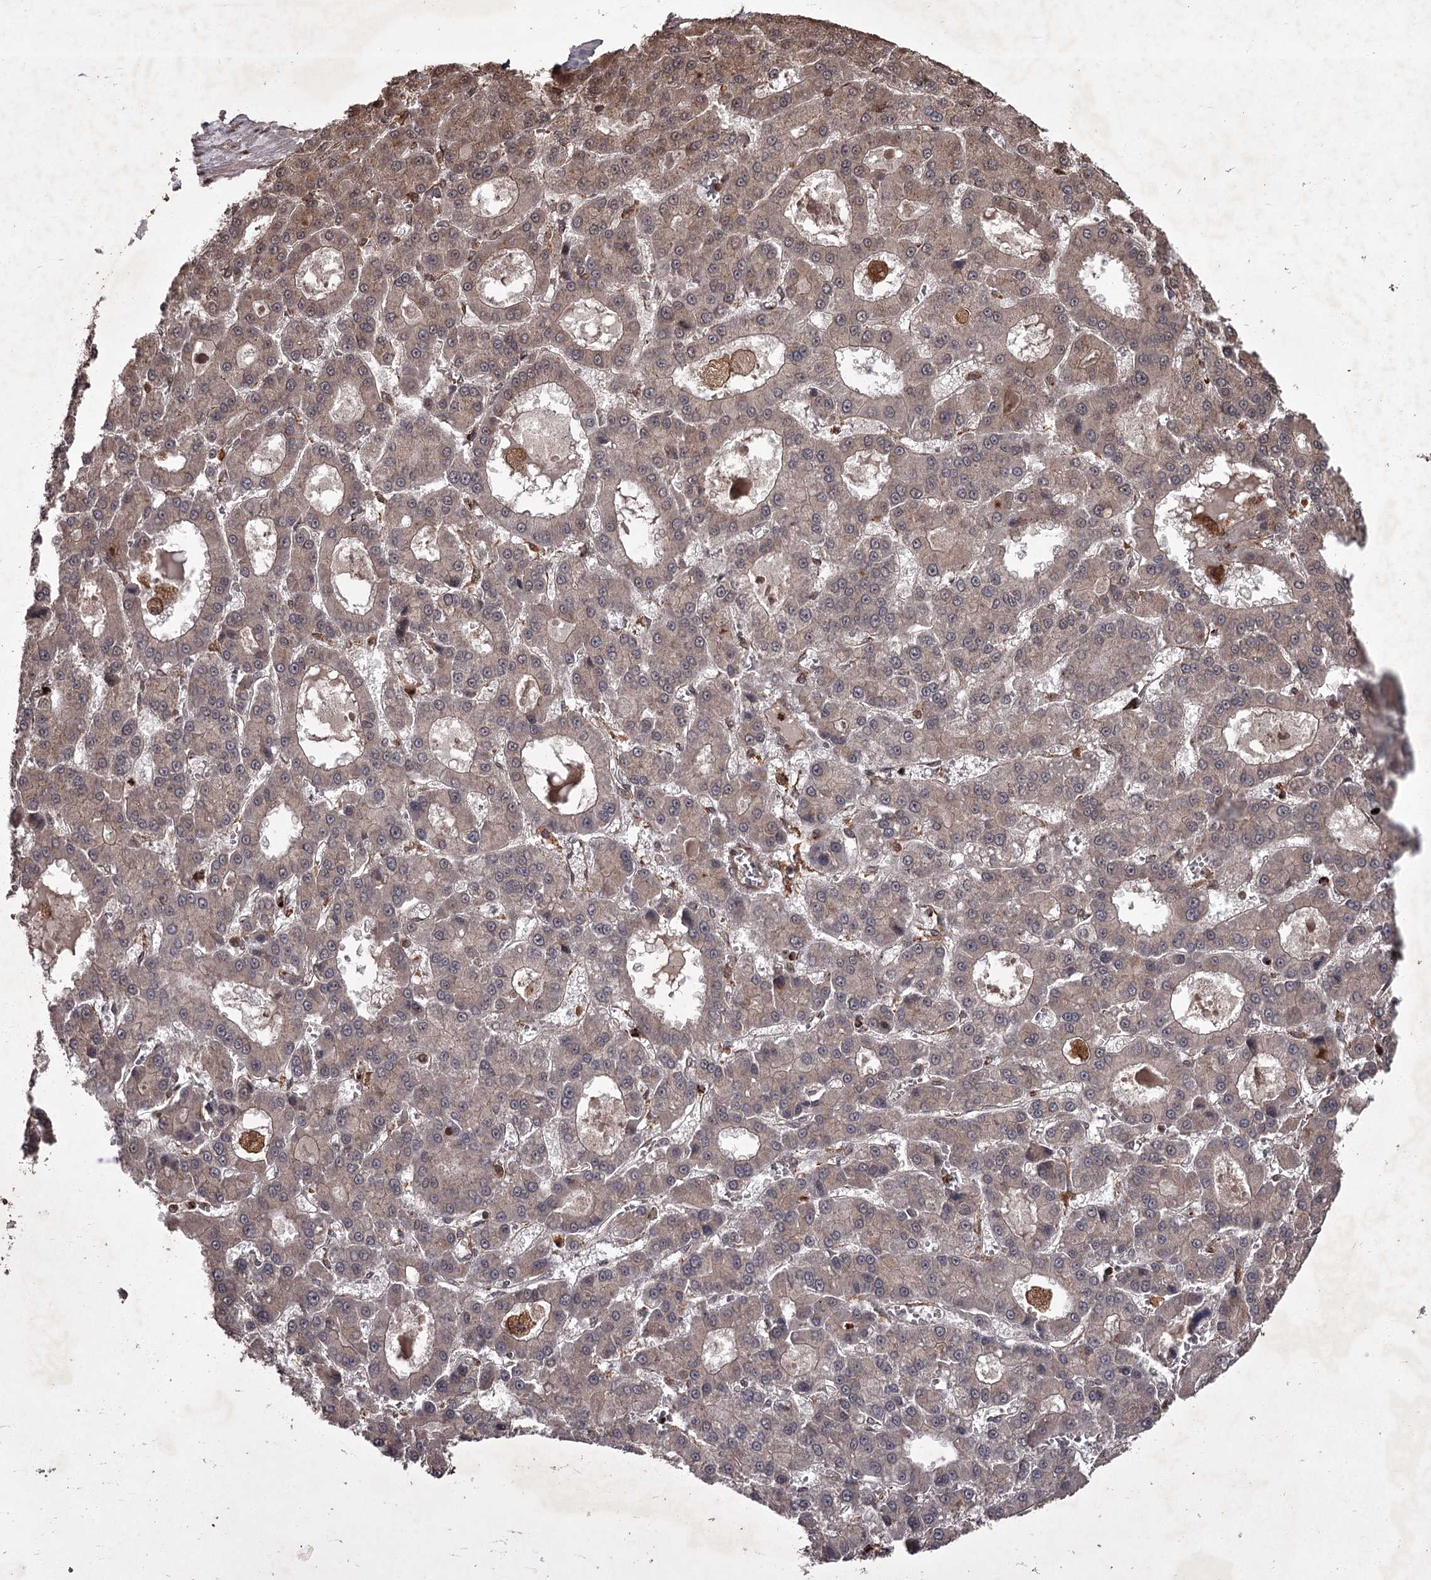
{"staining": {"intensity": "weak", "quantity": "<25%", "location": "cytoplasmic/membranous"}, "tissue": "liver cancer", "cell_type": "Tumor cells", "image_type": "cancer", "snomed": [{"axis": "morphology", "description": "Carcinoma, Hepatocellular, NOS"}, {"axis": "topography", "description": "Liver"}], "caption": "Human hepatocellular carcinoma (liver) stained for a protein using IHC shows no positivity in tumor cells.", "gene": "TBC1D23", "patient": {"sex": "male", "age": 70}}